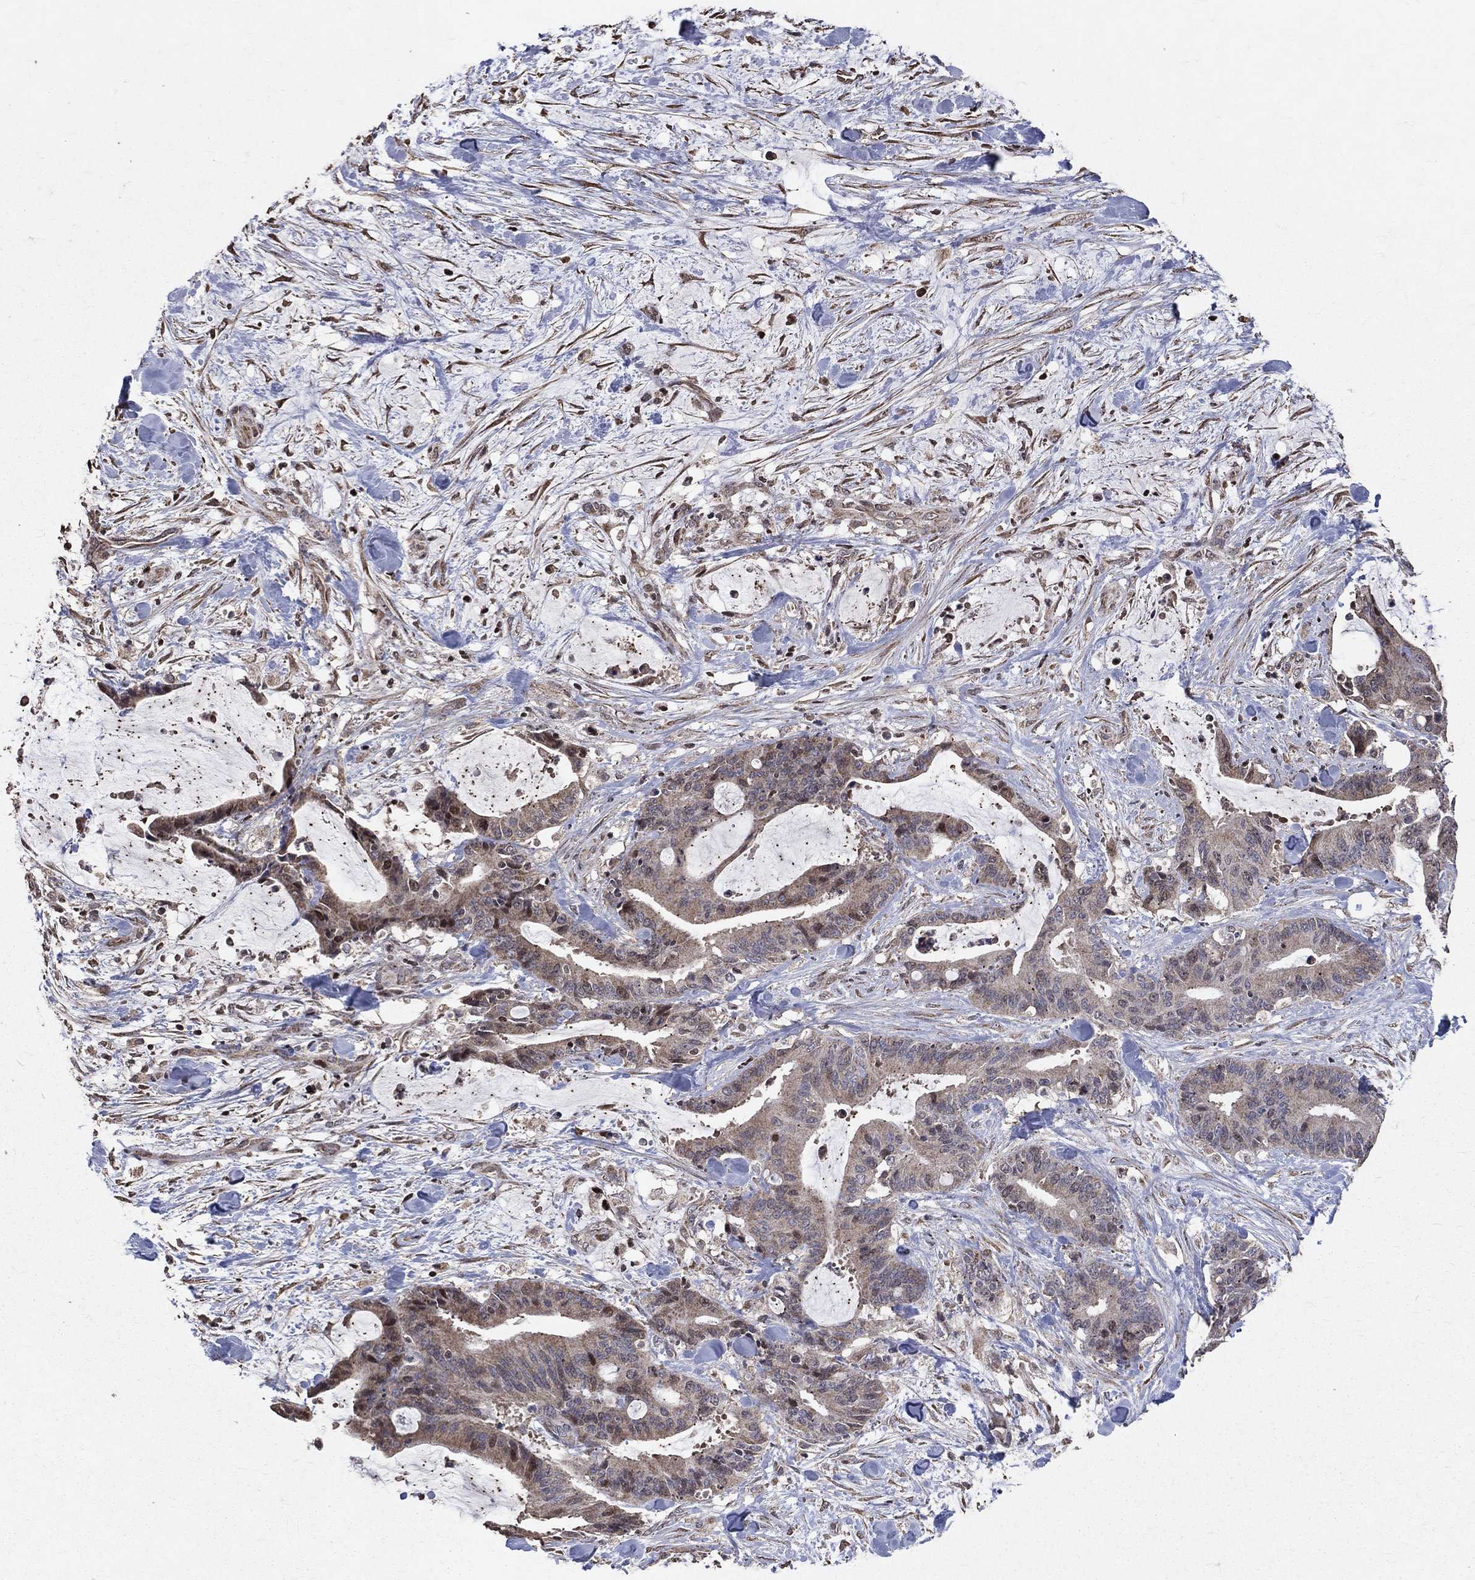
{"staining": {"intensity": "moderate", "quantity": ">75%", "location": "cytoplasmic/membranous"}, "tissue": "liver cancer", "cell_type": "Tumor cells", "image_type": "cancer", "snomed": [{"axis": "morphology", "description": "Cholangiocarcinoma"}, {"axis": "topography", "description": "Liver"}], "caption": "Immunohistochemistry histopathology image of human liver cancer (cholangiocarcinoma) stained for a protein (brown), which exhibits medium levels of moderate cytoplasmic/membranous positivity in approximately >75% of tumor cells.", "gene": "LY6K", "patient": {"sex": "female", "age": 73}}